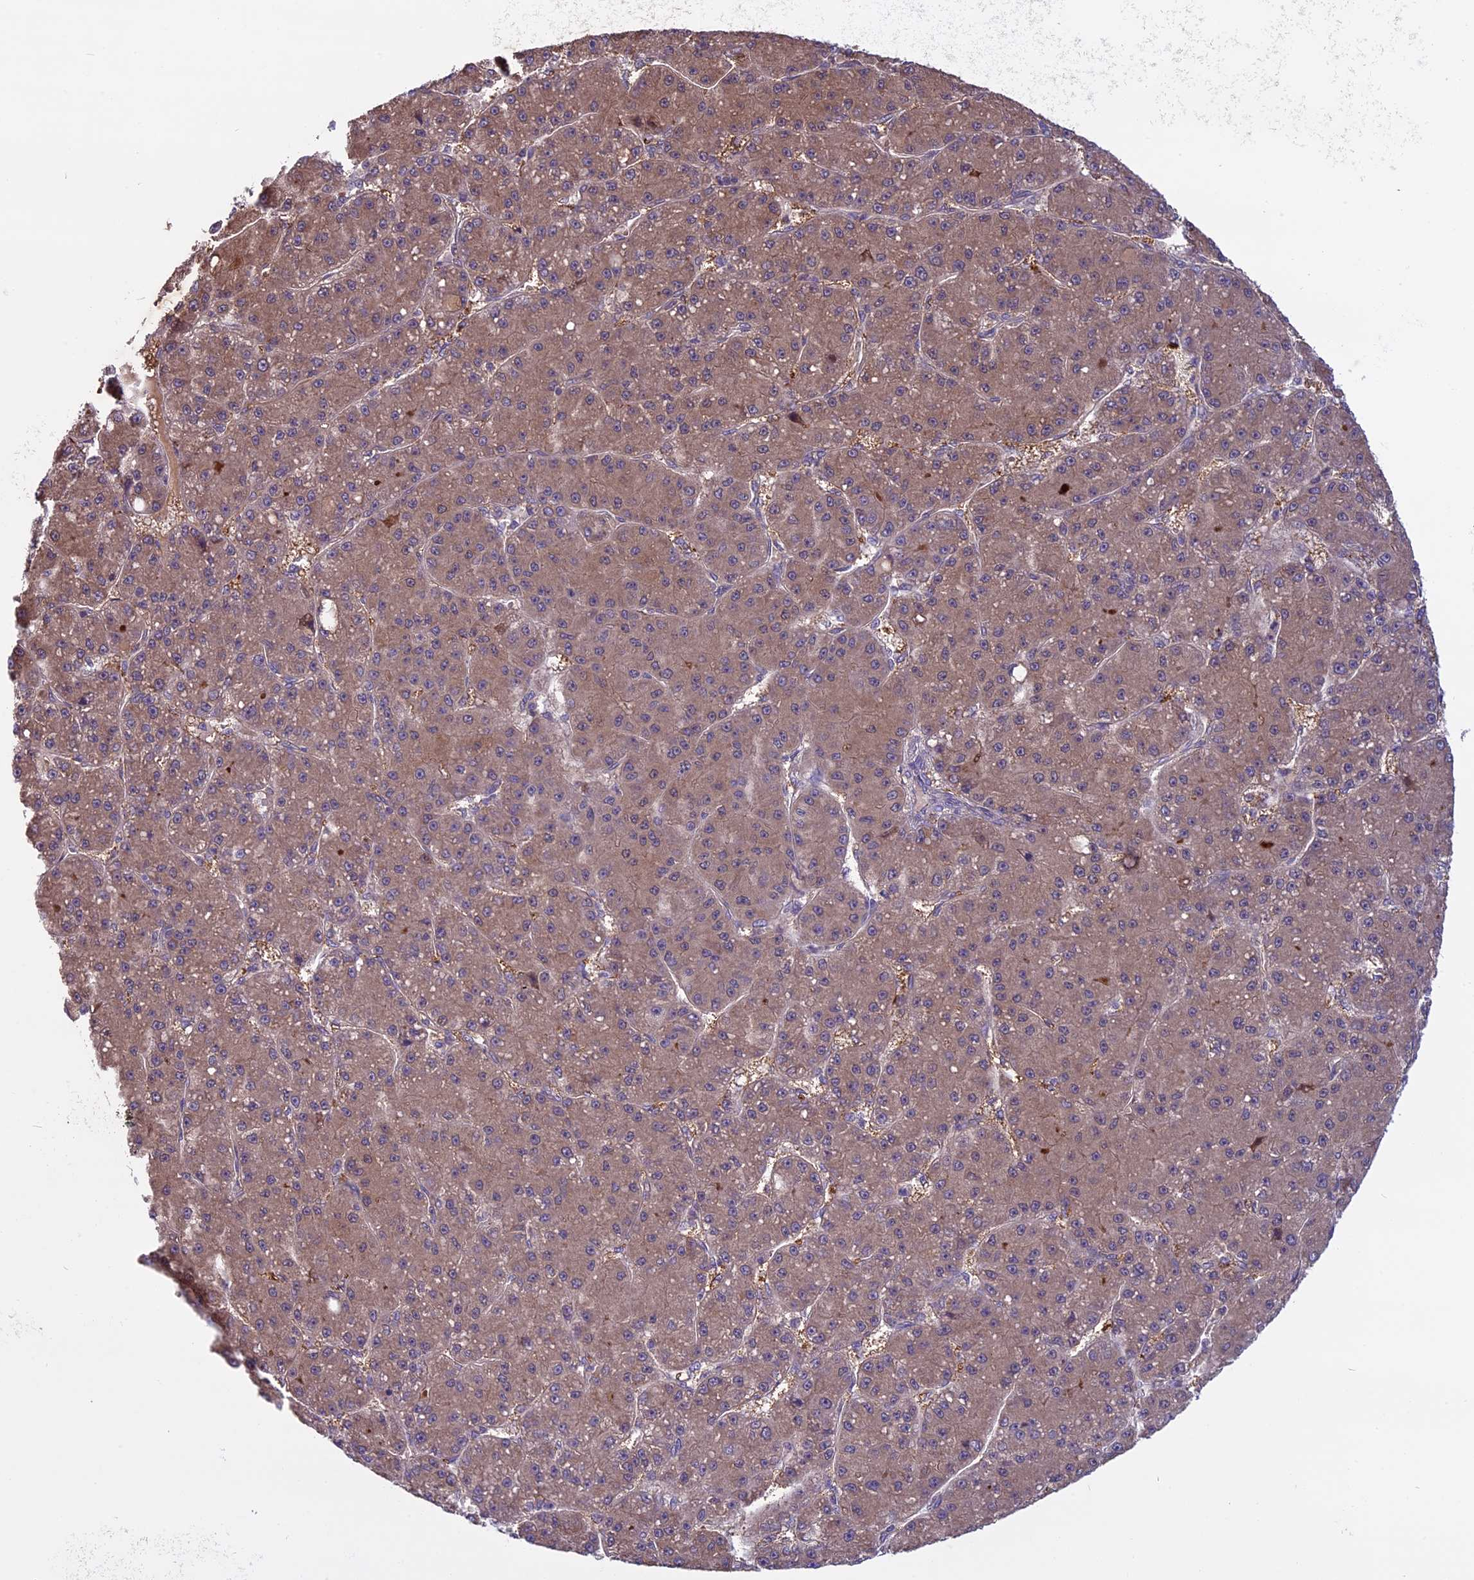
{"staining": {"intensity": "weak", "quantity": ">75%", "location": "cytoplasmic/membranous"}, "tissue": "liver cancer", "cell_type": "Tumor cells", "image_type": "cancer", "snomed": [{"axis": "morphology", "description": "Carcinoma, Hepatocellular, NOS"}, {"axis": "topography", "description": "Liver"}], "caption": "A photomicrograph showing weak cytoplasmic/membranous staining in approximately >75% of tumor cells in liver hepatocellular carcinoma, as visualized by brown immunohistochemical staining.", "gene": "DCTN5", "patient": {"sex": "male", "age": 67}}